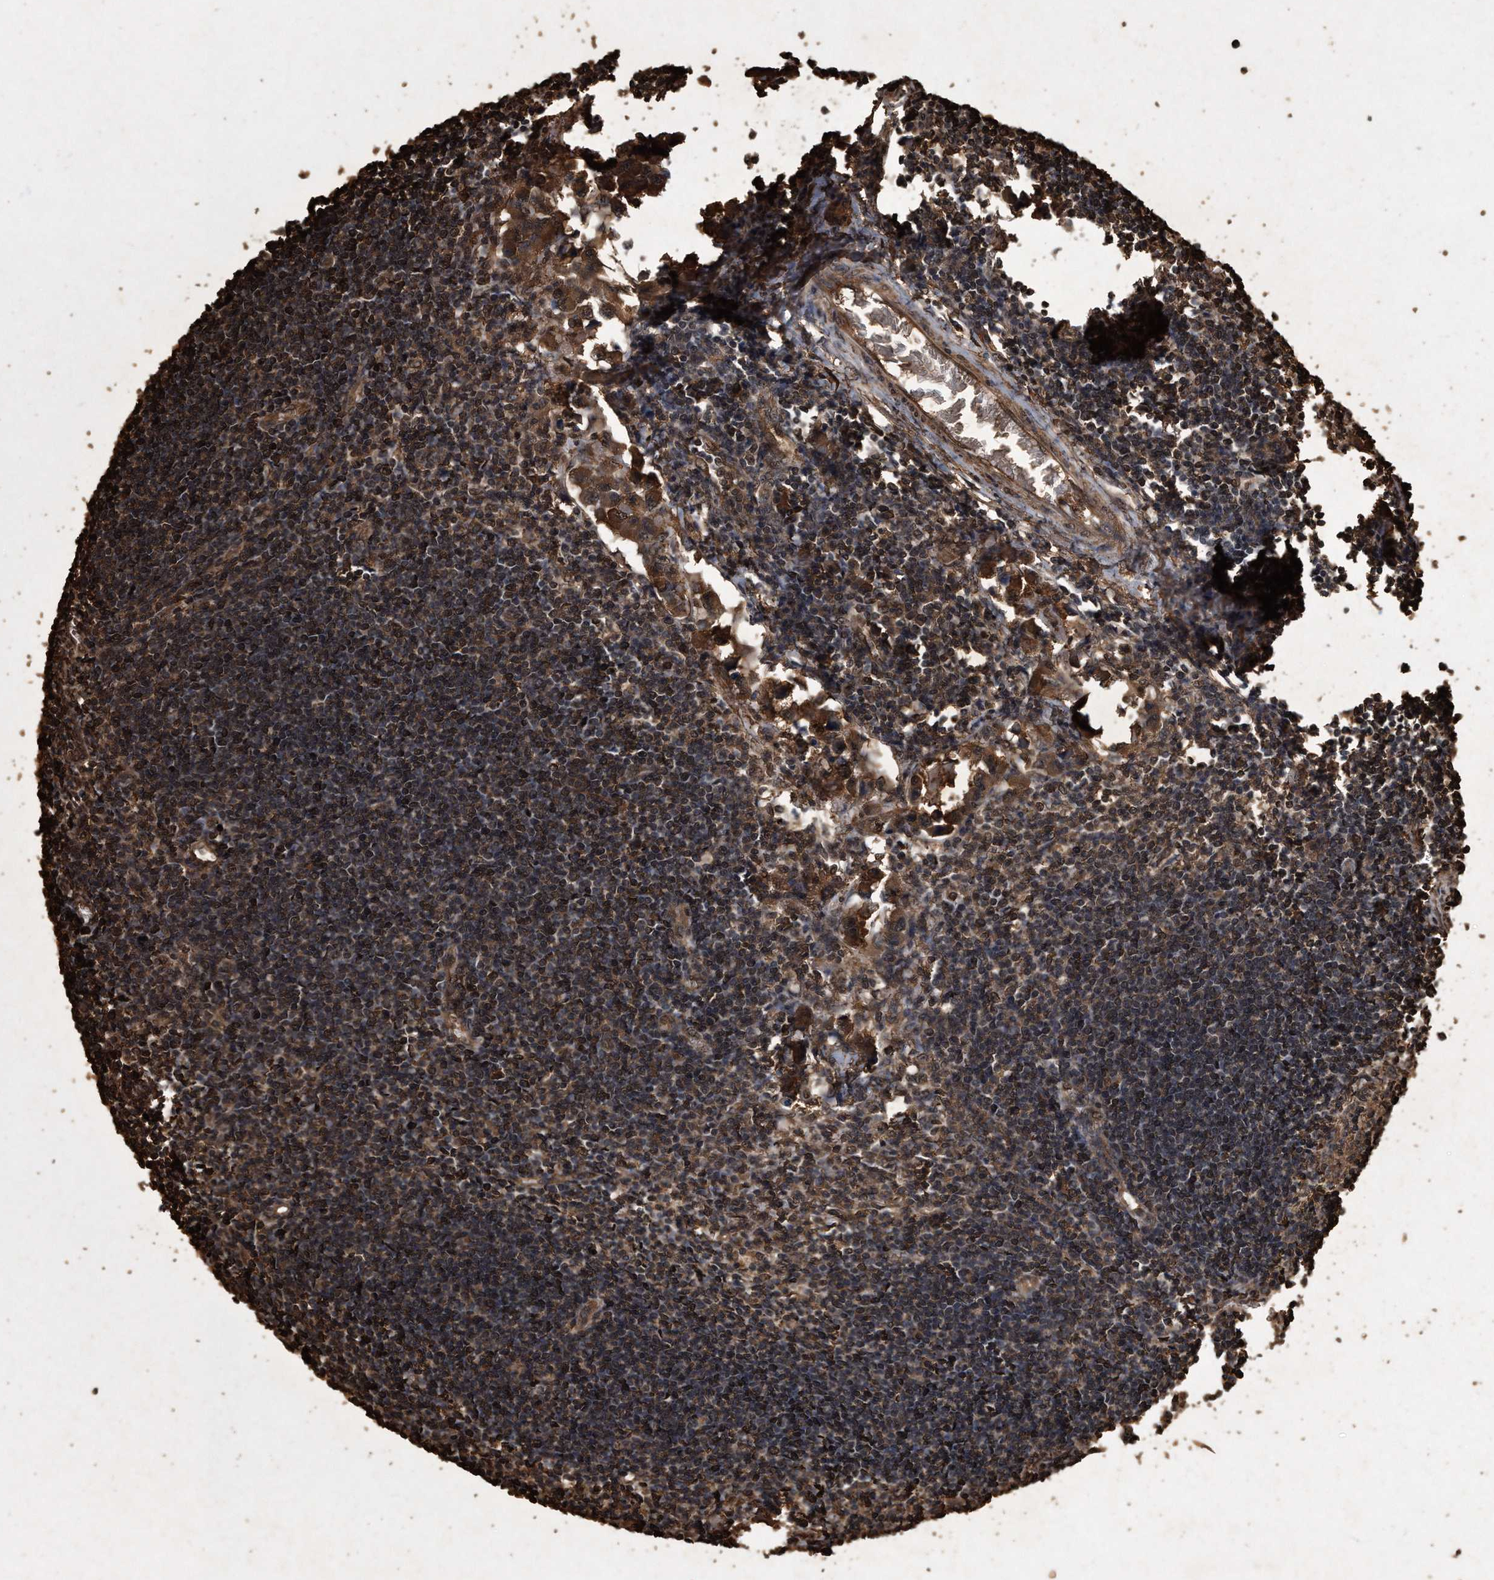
{"staining": {"intensity": "moderate", "quantity": ">75%", "location": "cytoplasmic/membranous,nuclear"}, "tissue": "lymph node", "cell_type": "Germinal center cells", "image_type": "normal", "snomed": [{"axis": "morphology", "description": "Normal tissue, NOS"}, {"axis": "morphology", "description": "Malignant melanoma, Metastatic site"}, {"axis": "topography", "description": "Lymph node"}], "caption": "Immunohistochemistry (IHC) histopathology image of normal lymph node: lymph node stained using immunohistochemistry (IHC) displays medium levels of moderate protein expression localized specifically in the cytoplasmic/membranous,nuclear of germinal center cells, appearing as a cytoplasmic/membranous,nuclear brown color.", "gene": "CFLAR", "patient": {"sex": "male", "age": 41}}